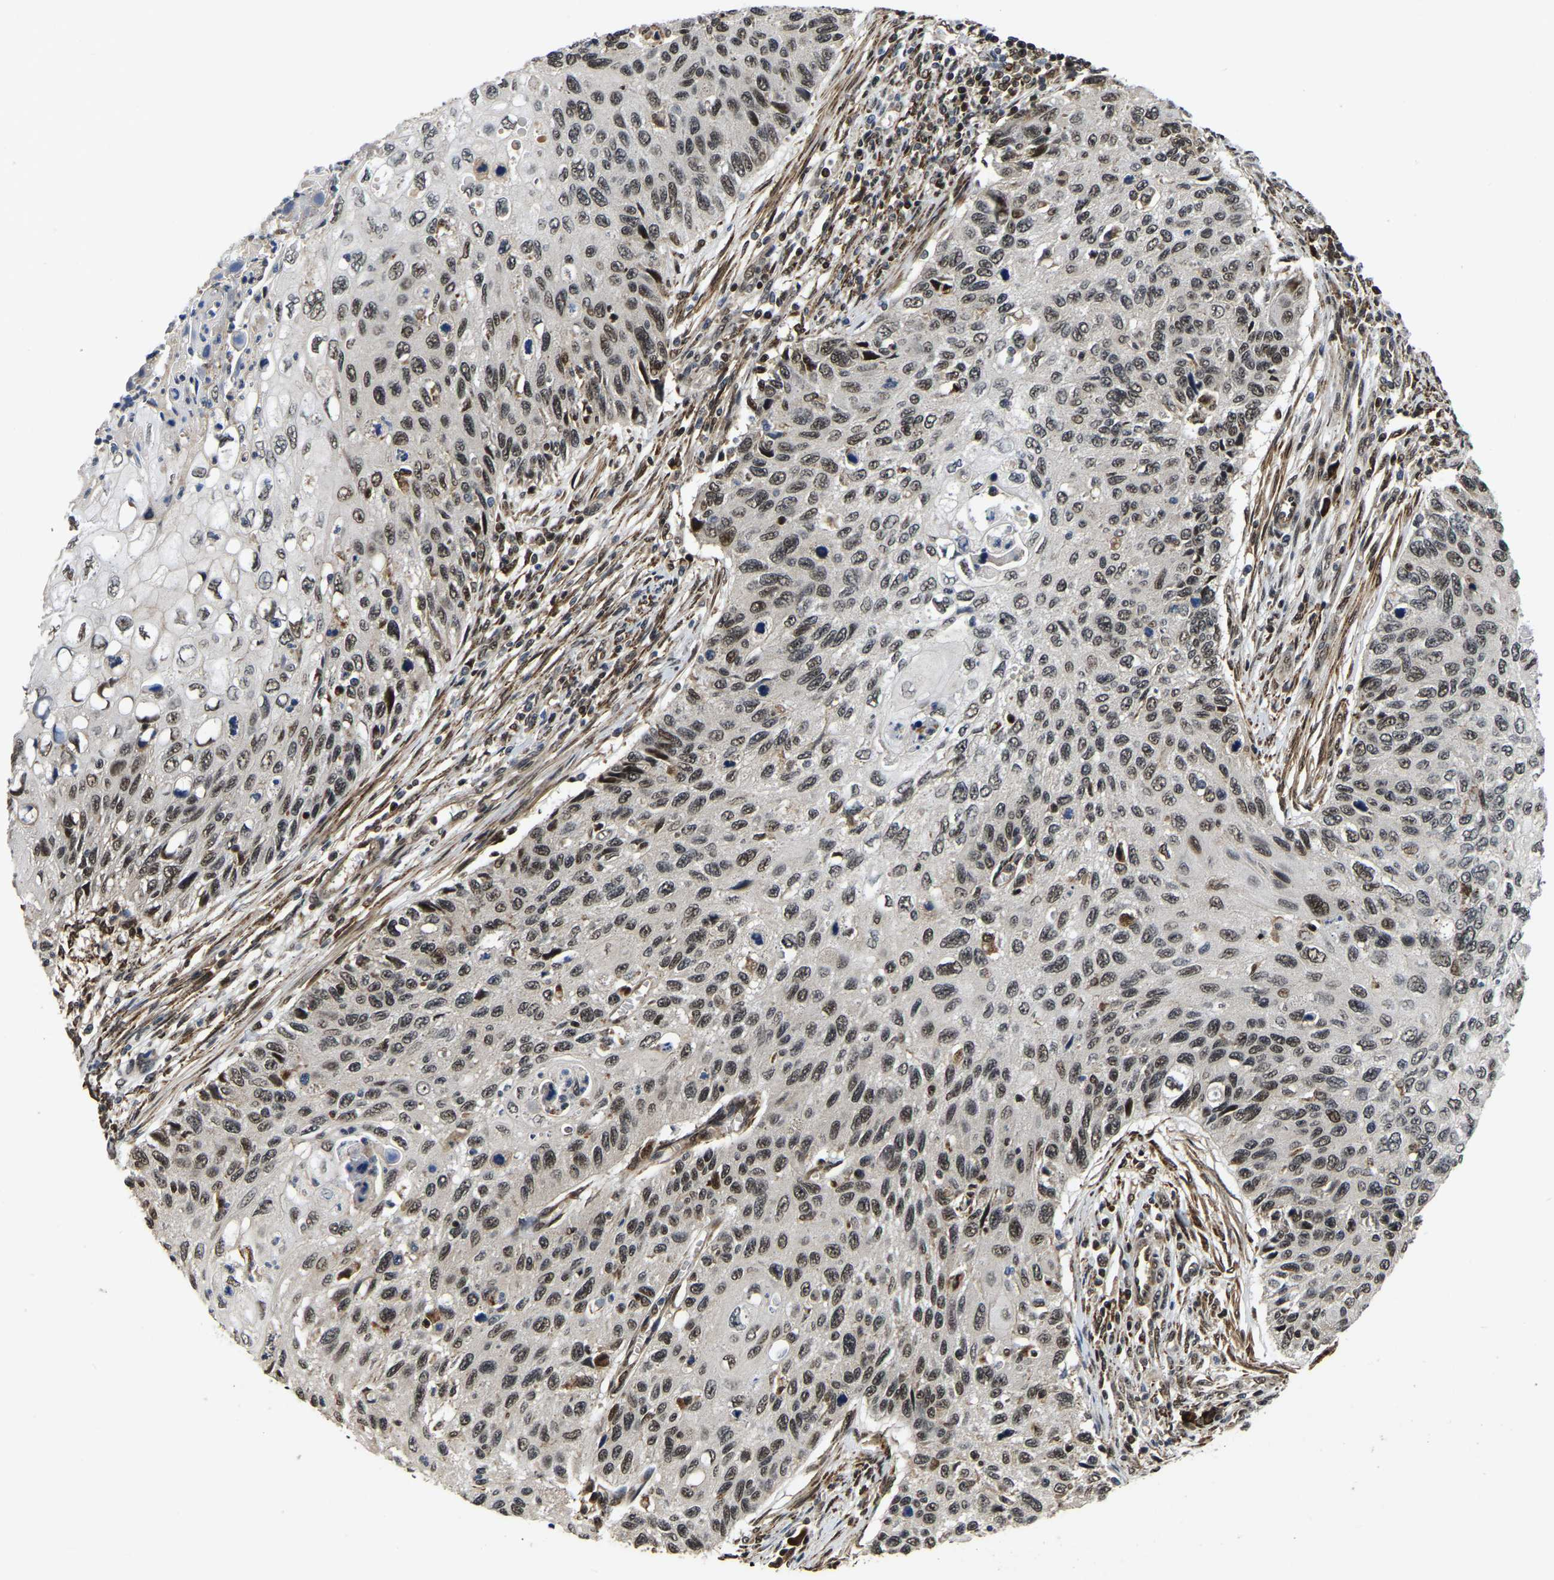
{"staining": {"intensity": "moderate", "quantity": ">75%", "location": "nuclear"}, "tissue": "cervical cancer", "cell_type": "Tumor cells", "image_type": "cancer", "snomed": [{"axis": "morphology", "description": "Squamous cell carcinoma, NOS"}, {"axis": "topography", "description": "Cervix"}], "caption": "Squamous cell carcinoma (cervical) stained for a protein (brown) reveals moderate nuclear positive positivity in about >75% of tumor cells.", "gene": "CIAO1", "patient": {"sex": "female", "age": 70}}